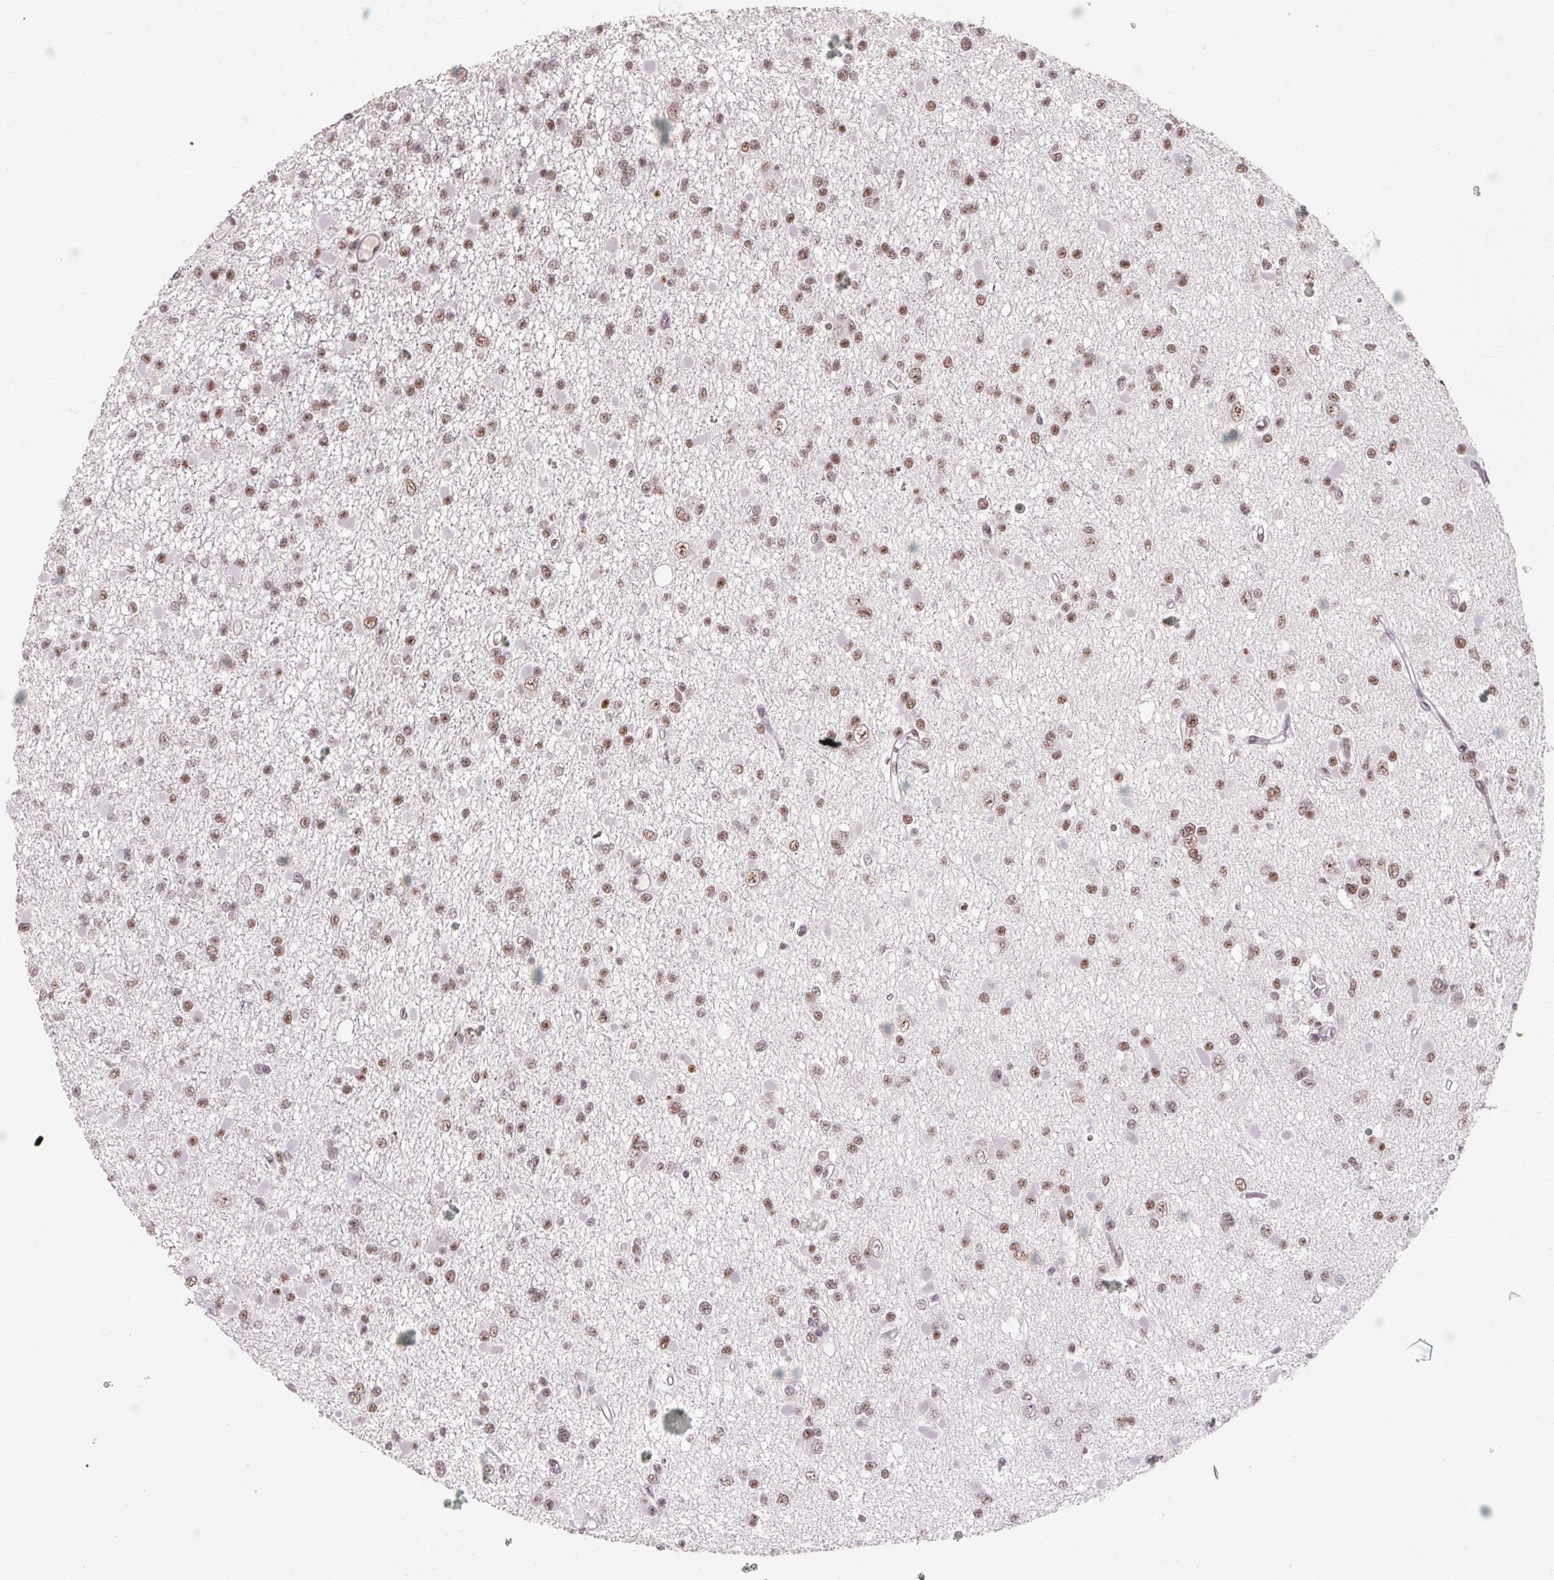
{"staining": {"intensity": "moderate", "quantity": ">75%", "location": "nuclear"}, "tissue": "glioma", "cell_type": "Tumor cells", "image_type": "cancer", "snomed": [{"axis": "morphology", "description": "Glioma, malignant, Low grade"}, {"axis": "topography", "description": "Brain"}], "caption": "High-power microscopy captured an immunohistochemistry histopathology image of malignant glioma (low-grade), revealing moderate nuclear positivity in about >75% of tumor cells.", "gene": "ZFTRAF1", "patient": {"sex": "female", "age": 22}}